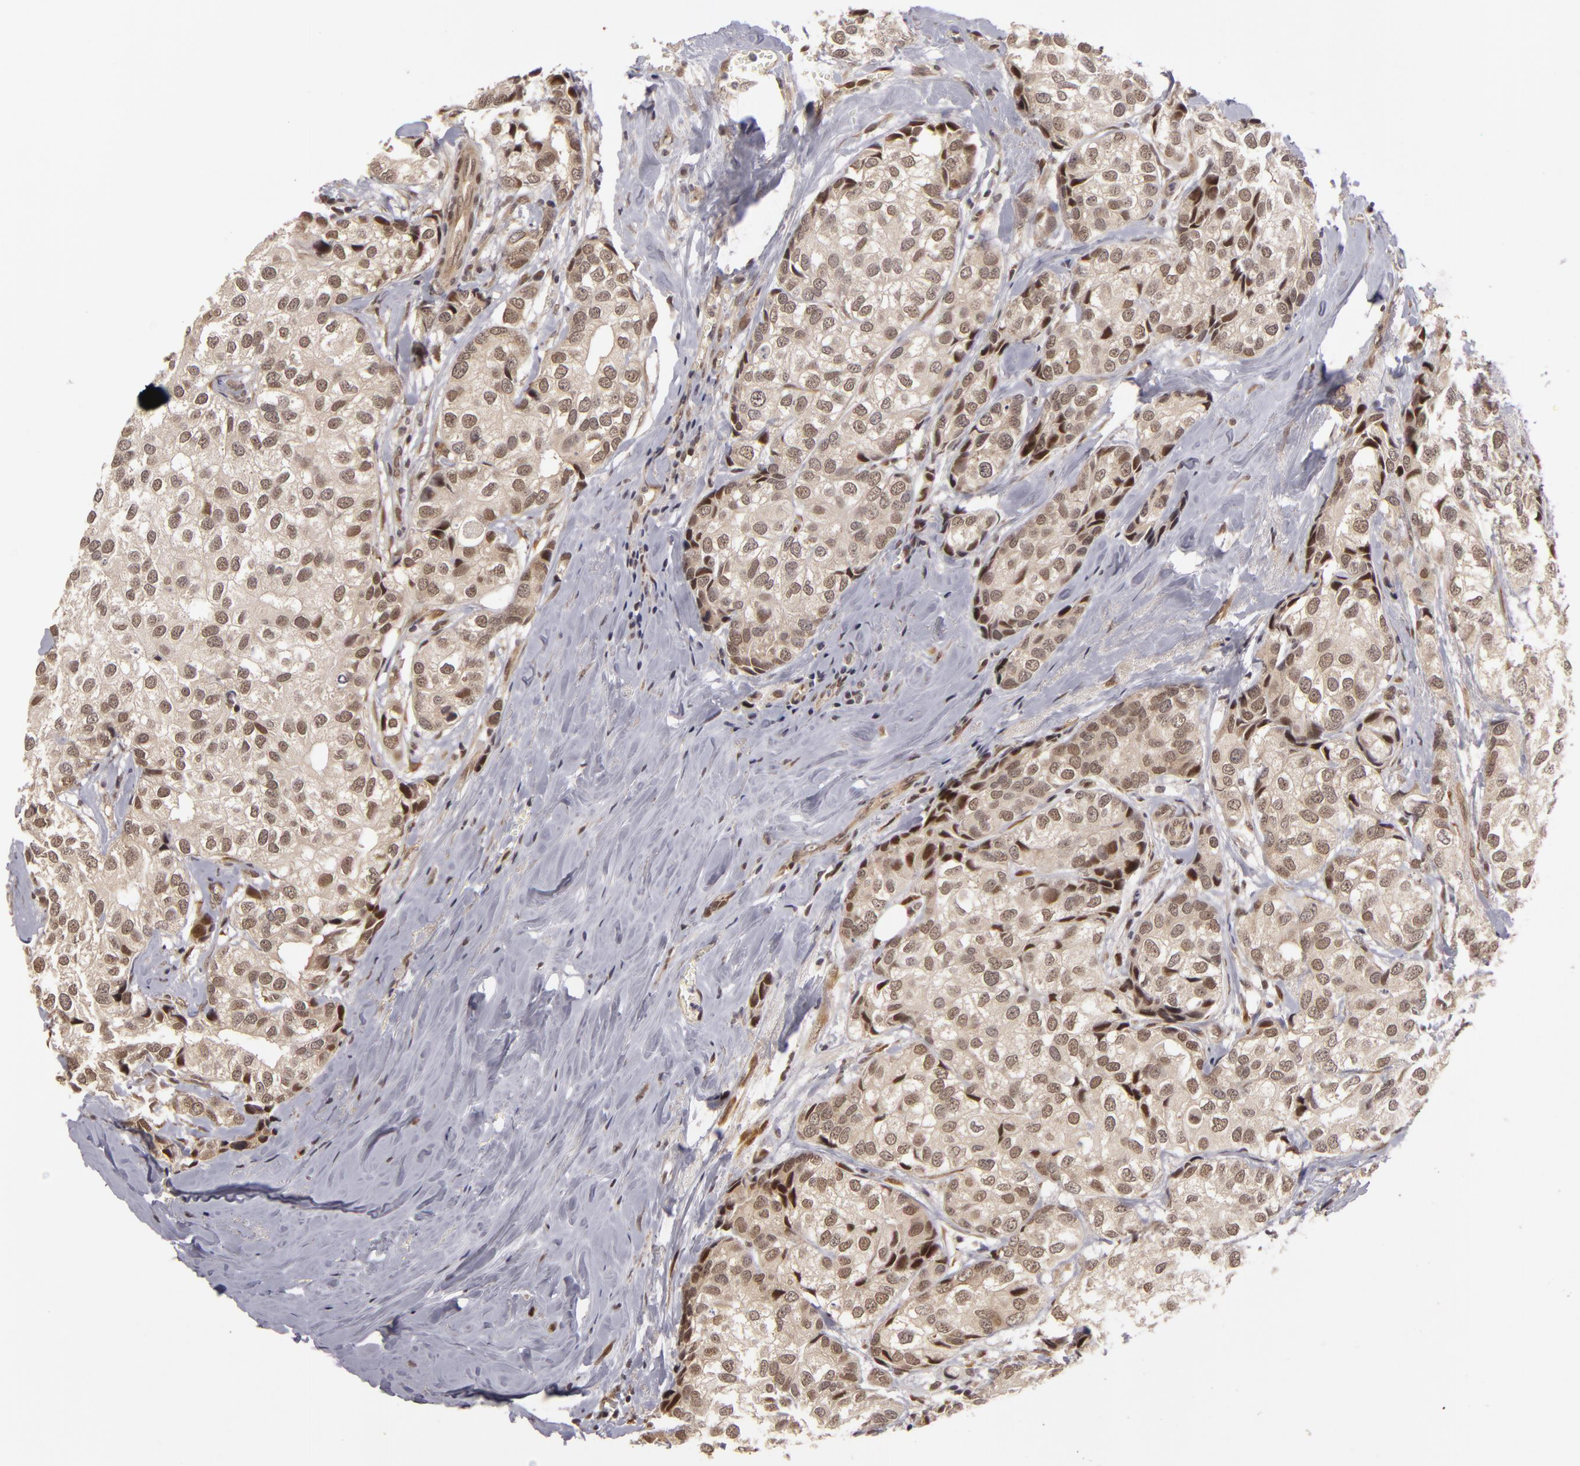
{"staining": {"intensity": "moderate", "quantity": "25%-75%", "location": "nuclear"}, "tissue": "breast cancer", "cell_type": "Tumor cells", "image_type": "cancer", "snomed": [{"axis": "morphology", "description": "Duct carcinoma"}, {"axis": "topography", "description": "Breast"}], "caption": "Immunohistochemistry of breast cancer displays medium levels of moderate nuclear positivity in approximately 25%-75% of tumor cells.", "gene": "ZNF133", "patient": {"sex": "female", "age": 68}}